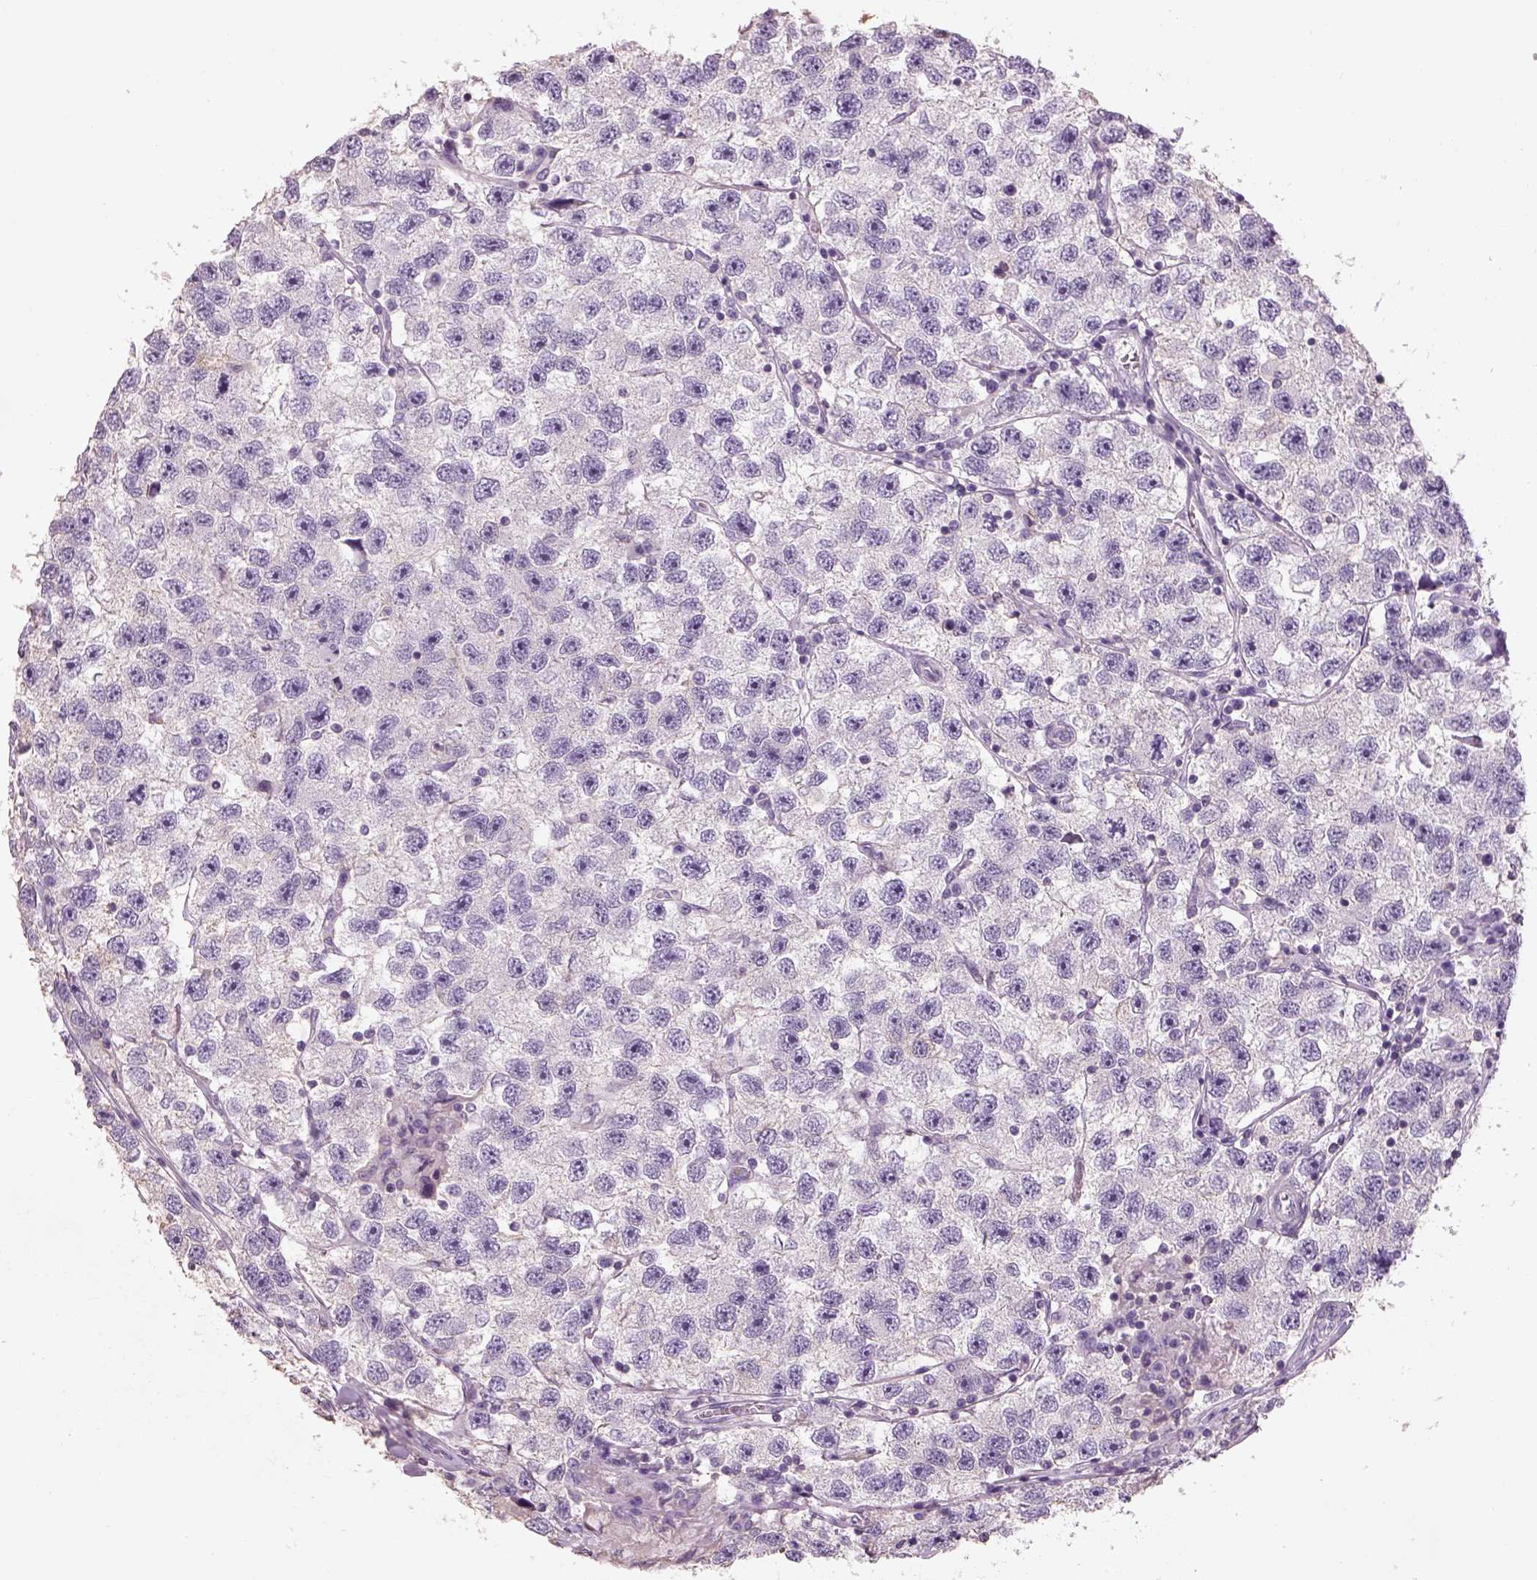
{"staining": {"intensity": "negative", "quantity": "none", "location": "none"}, "tissue": "testis cancer", "cell_type": "Tumor cells", "image_type": "cancer", "snomed": [{"axis": "morphology", "description": "Seminoma, NOS"}, {"axis": "topography", "description": "Testis"}], "caption": "DAB (3,3'-diaminobenzidine) immunohistochemical staining of testis cancer (seminoma) shows no significant expression in tumor cells.", "gene": "OTUD6A", "patient": {"sex": "male", "age": 26}}